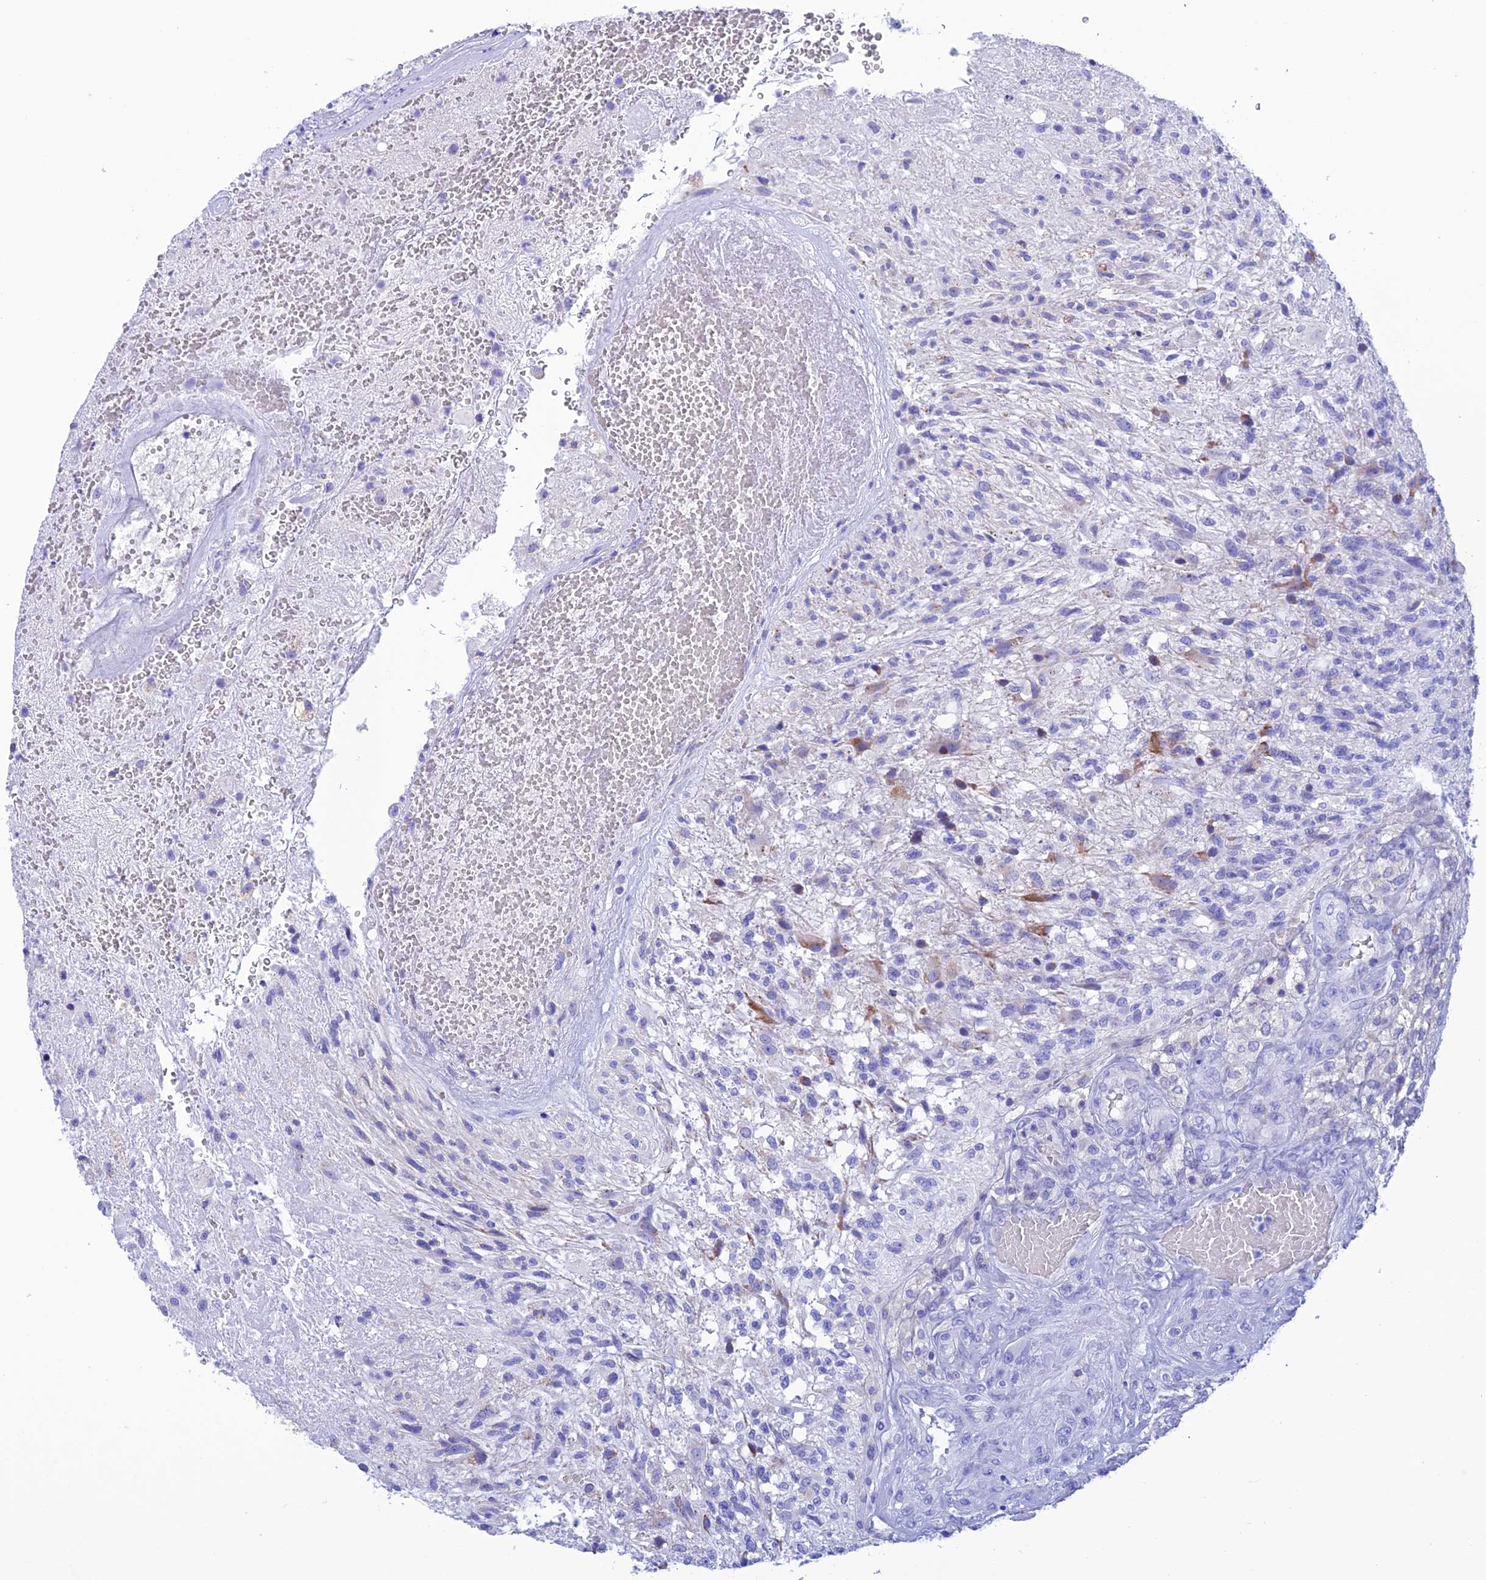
{"staining": {"intensity": "negative", "quantity": "none", "location": "none"}, "tissue": "glioma", "cell_type": "Tumor cells", "image_type": "cancer", "snomed": [{"axis": "morphology", "description": "Glioma, malignant, High grade"}, {"axis": "topography", "description": "Brain"}], "caption": "Tumor cells show no significant staining in high-grade glioma (malignant).", "gene": "NXPE4", "patient": {"sex": "male", "age": 56}}